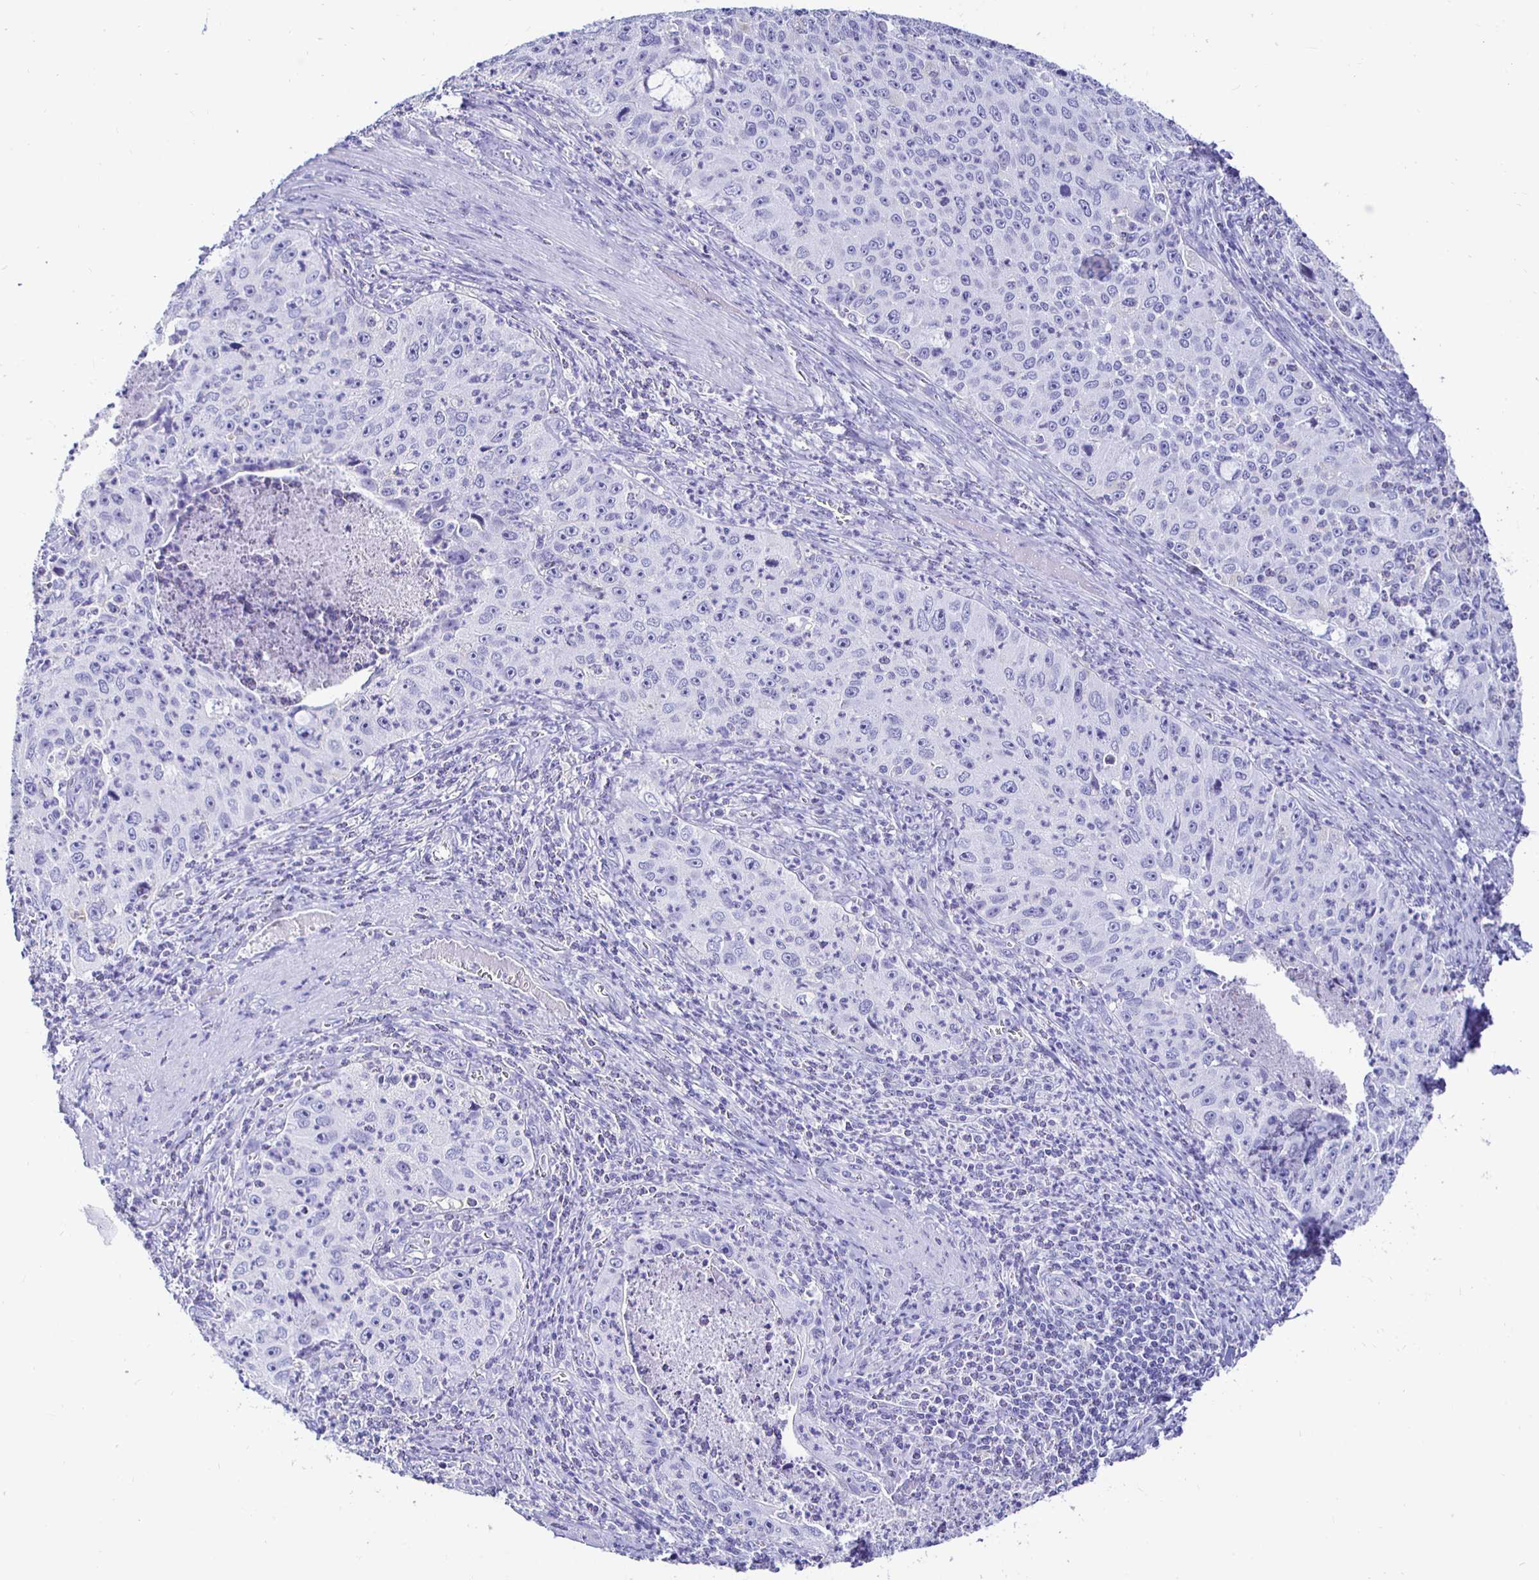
{"staining": {"intensity": "negative", "quantity": "none", "location": "none"}, "tissue": "cervical cancer", "cell_type": "Tumor cells", "image_type": "cancer", "snomed": [{"axis": "morphology", "description": "Squamous cell carcinoma, NOS"}, {"axis": "topography", "description": "Cervix"}], "caption": "This is an immunohistochemistry micrograph of cervical squamous cell carcinoma. There is no expression in tumor cells.", "gene": "UMOD", "patient": {"sex": "female", "age": 30}}